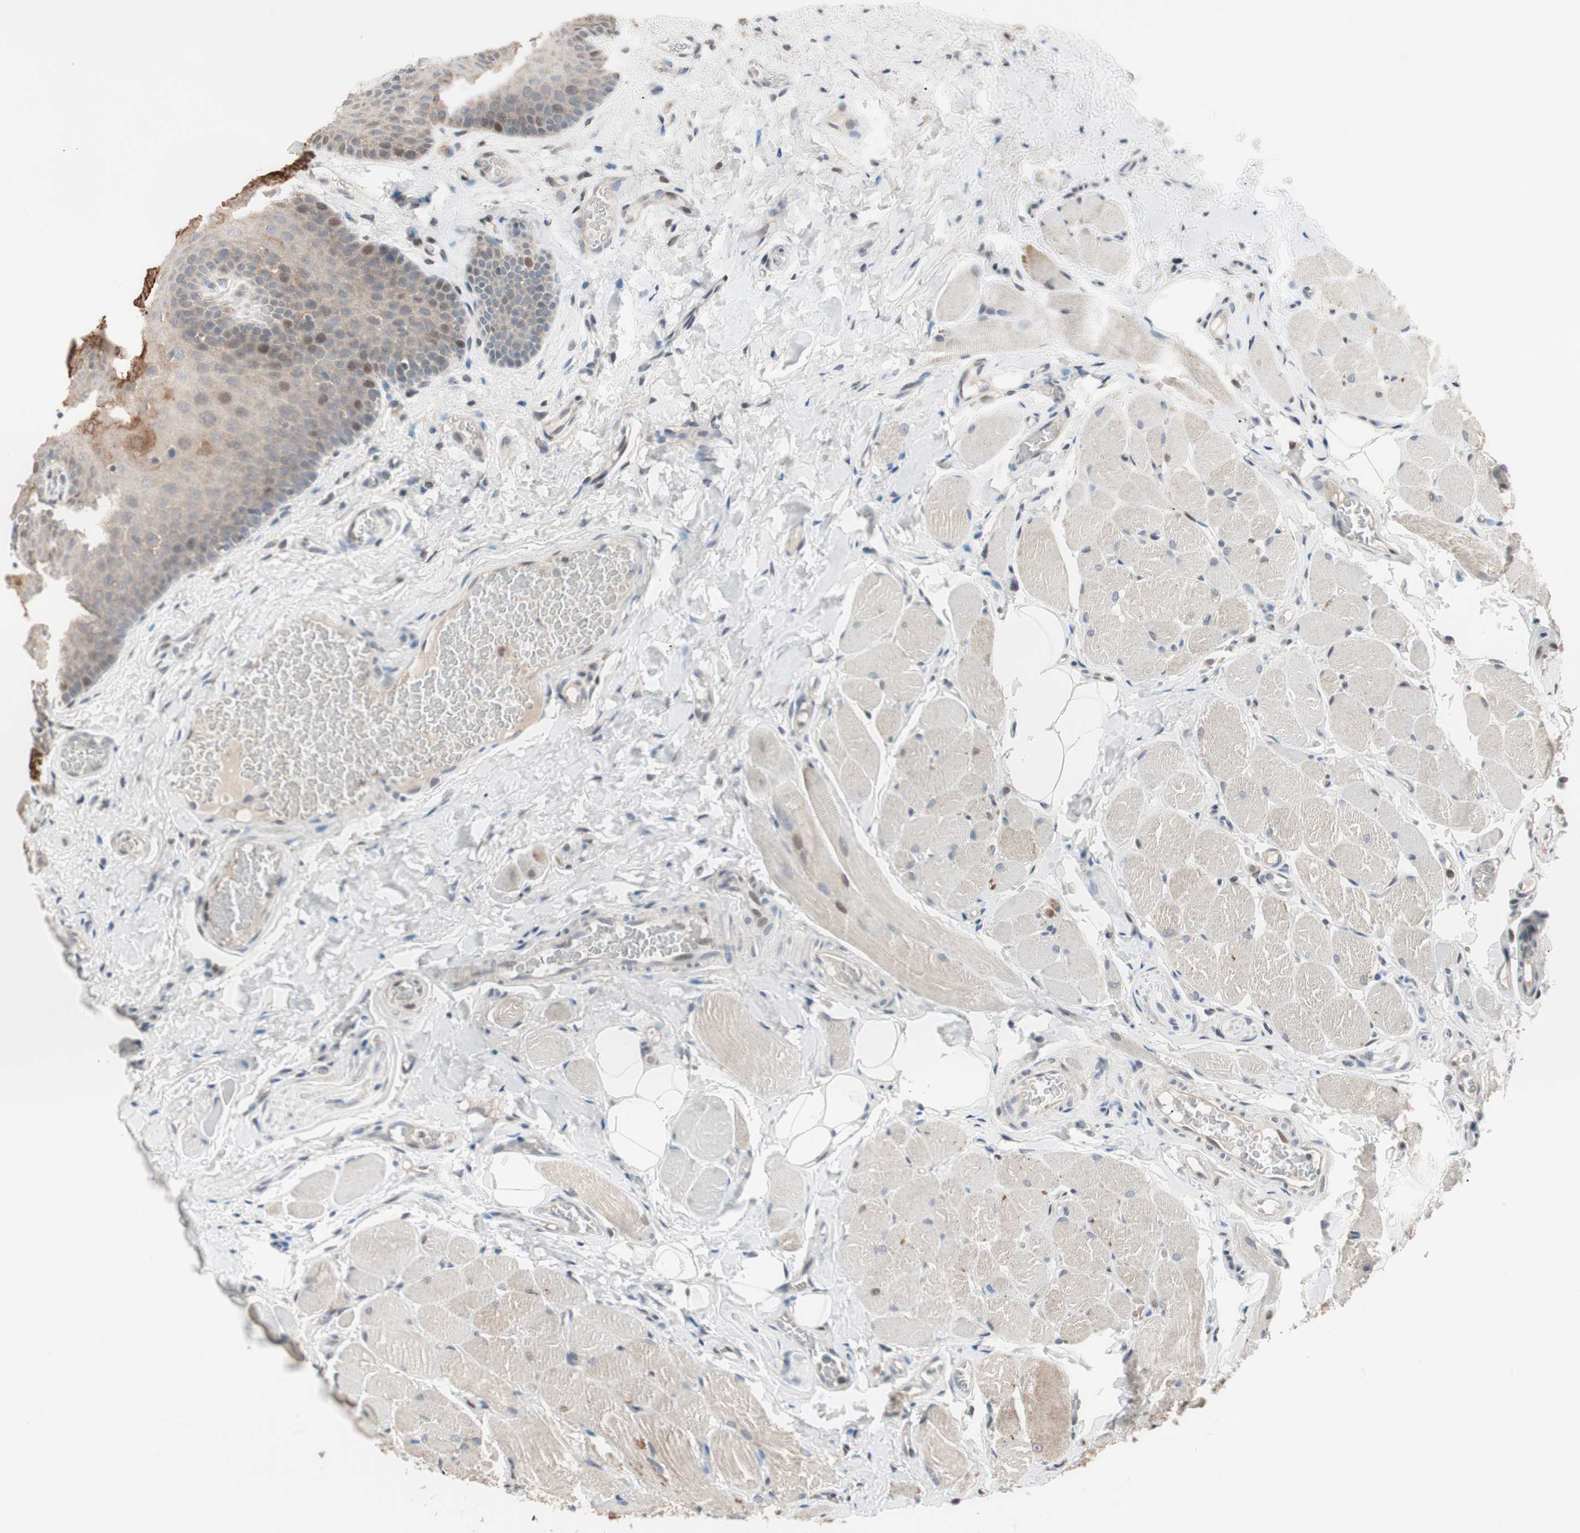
{"staining": {"intensity": "strong", "quantity": "25%-75%", "location": "cytoplasmic/membranous"}, "tissue": "oral mucosa", "cell_type": "Squamous epithelial cells", "image_type": "normal", "snomed": [{"axis": "morphology", "description": "Normal tissue, NOS"}, {"axis": "topography", "description": "Oral tissue"}], "caption": "This micrograph demonstrates IHC staining of normal human oral mucosa, with high strong cytoplasmic/membranous expression in about 25%-75% of squamous epithelial cells.", "gene": "POLH", "patient": {"sex": "male", "age": 54}}